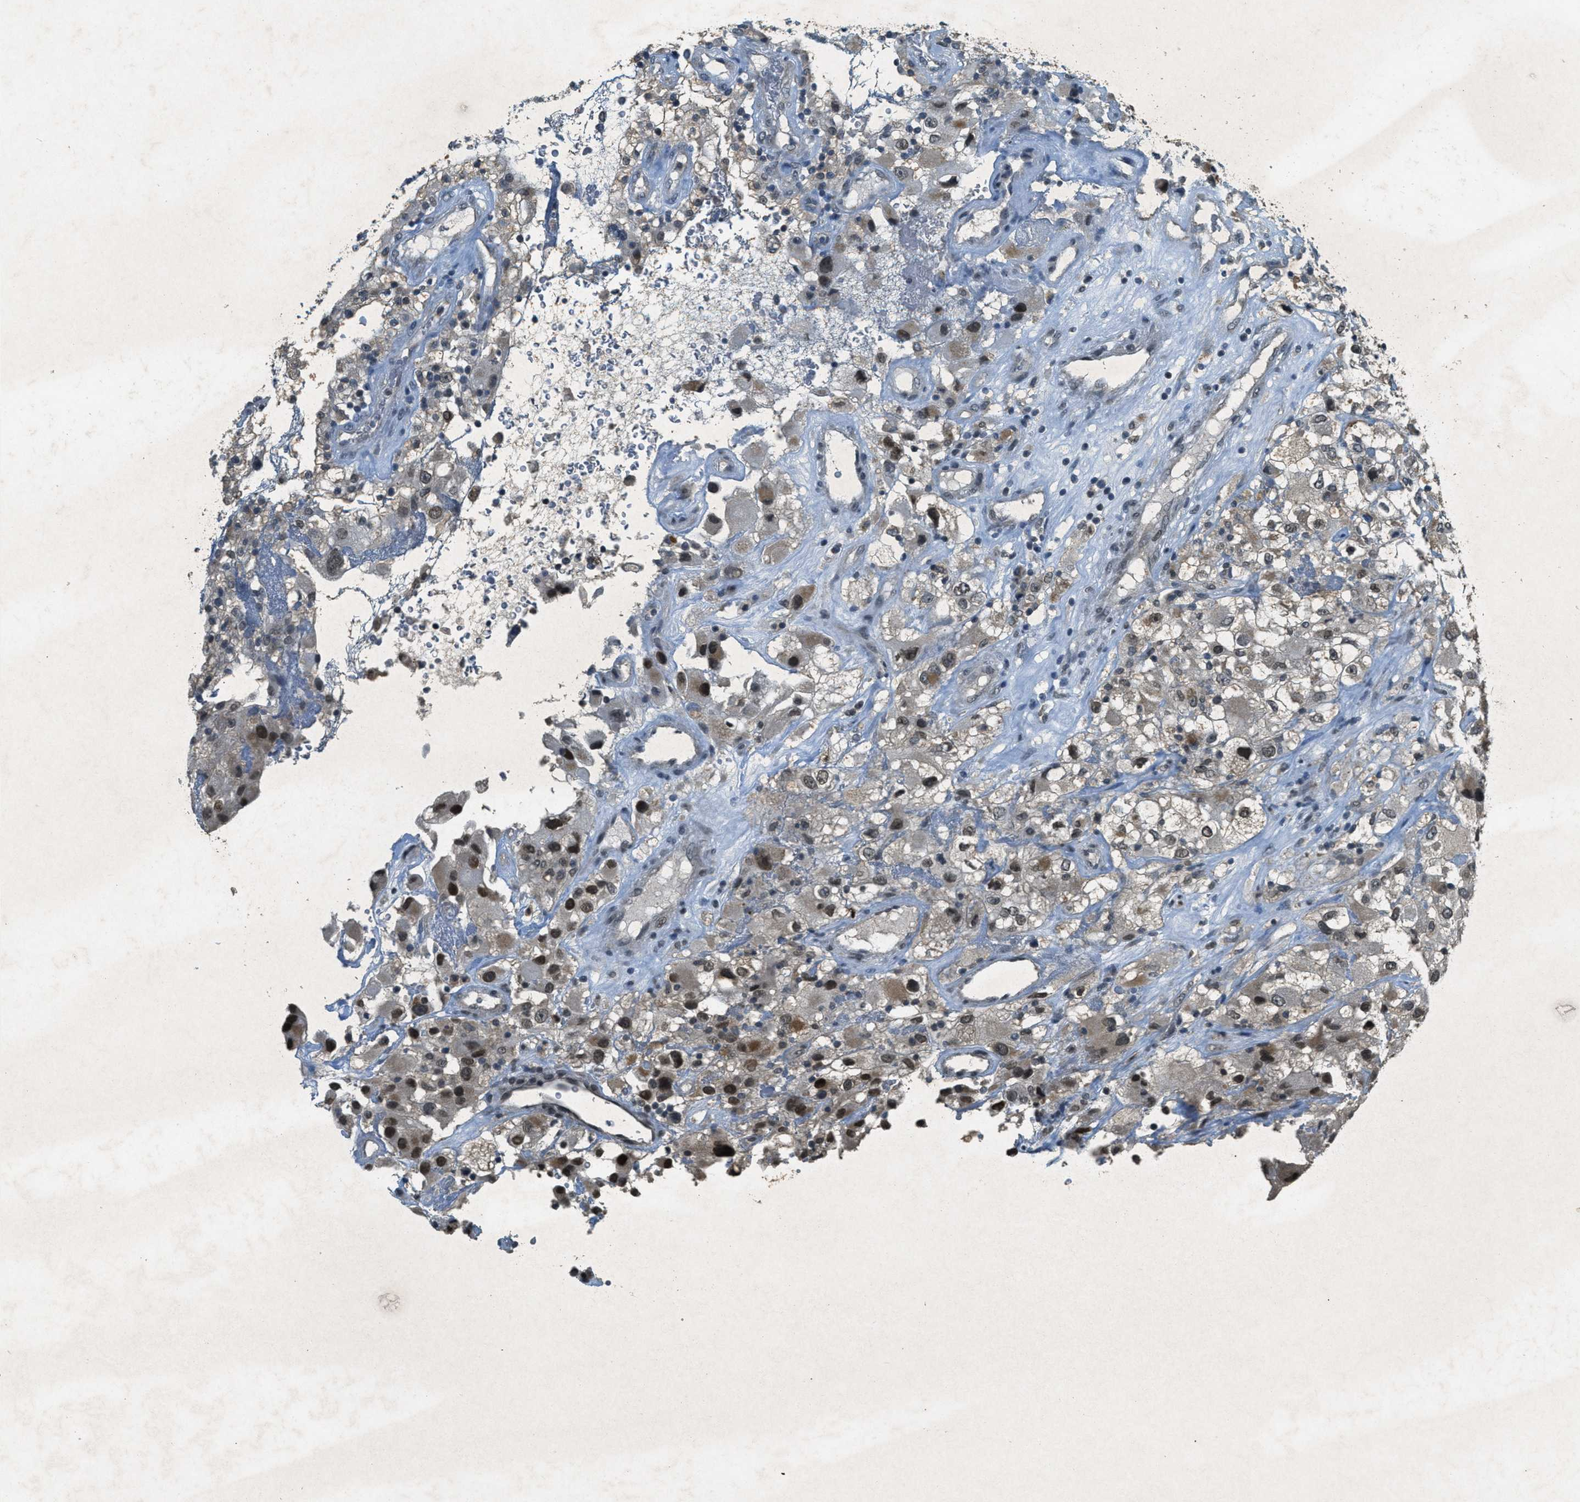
{"staining": {"intensity": "moderate", "quantity": "<25%", "location": "cytoplasmic/membranous,nuclear"}, "tissue": "renal cancer", "cell_type": "Tumor cells", "image_type": "cancer", "snomed": [{"axis": "morphology", "description": "Adenocarcinoma, NOS"}, {"axis": "topography", "description": "Kidney"}], "caption": "Immunohistochemical staining of renal adenocarcinoma shows low levels of moderate cytoplasmic/membranous and nuclear protein staining in about <25% of tumor cells.", "gene": "TCF20", "patient": {"sex": "female", "age": 52}}